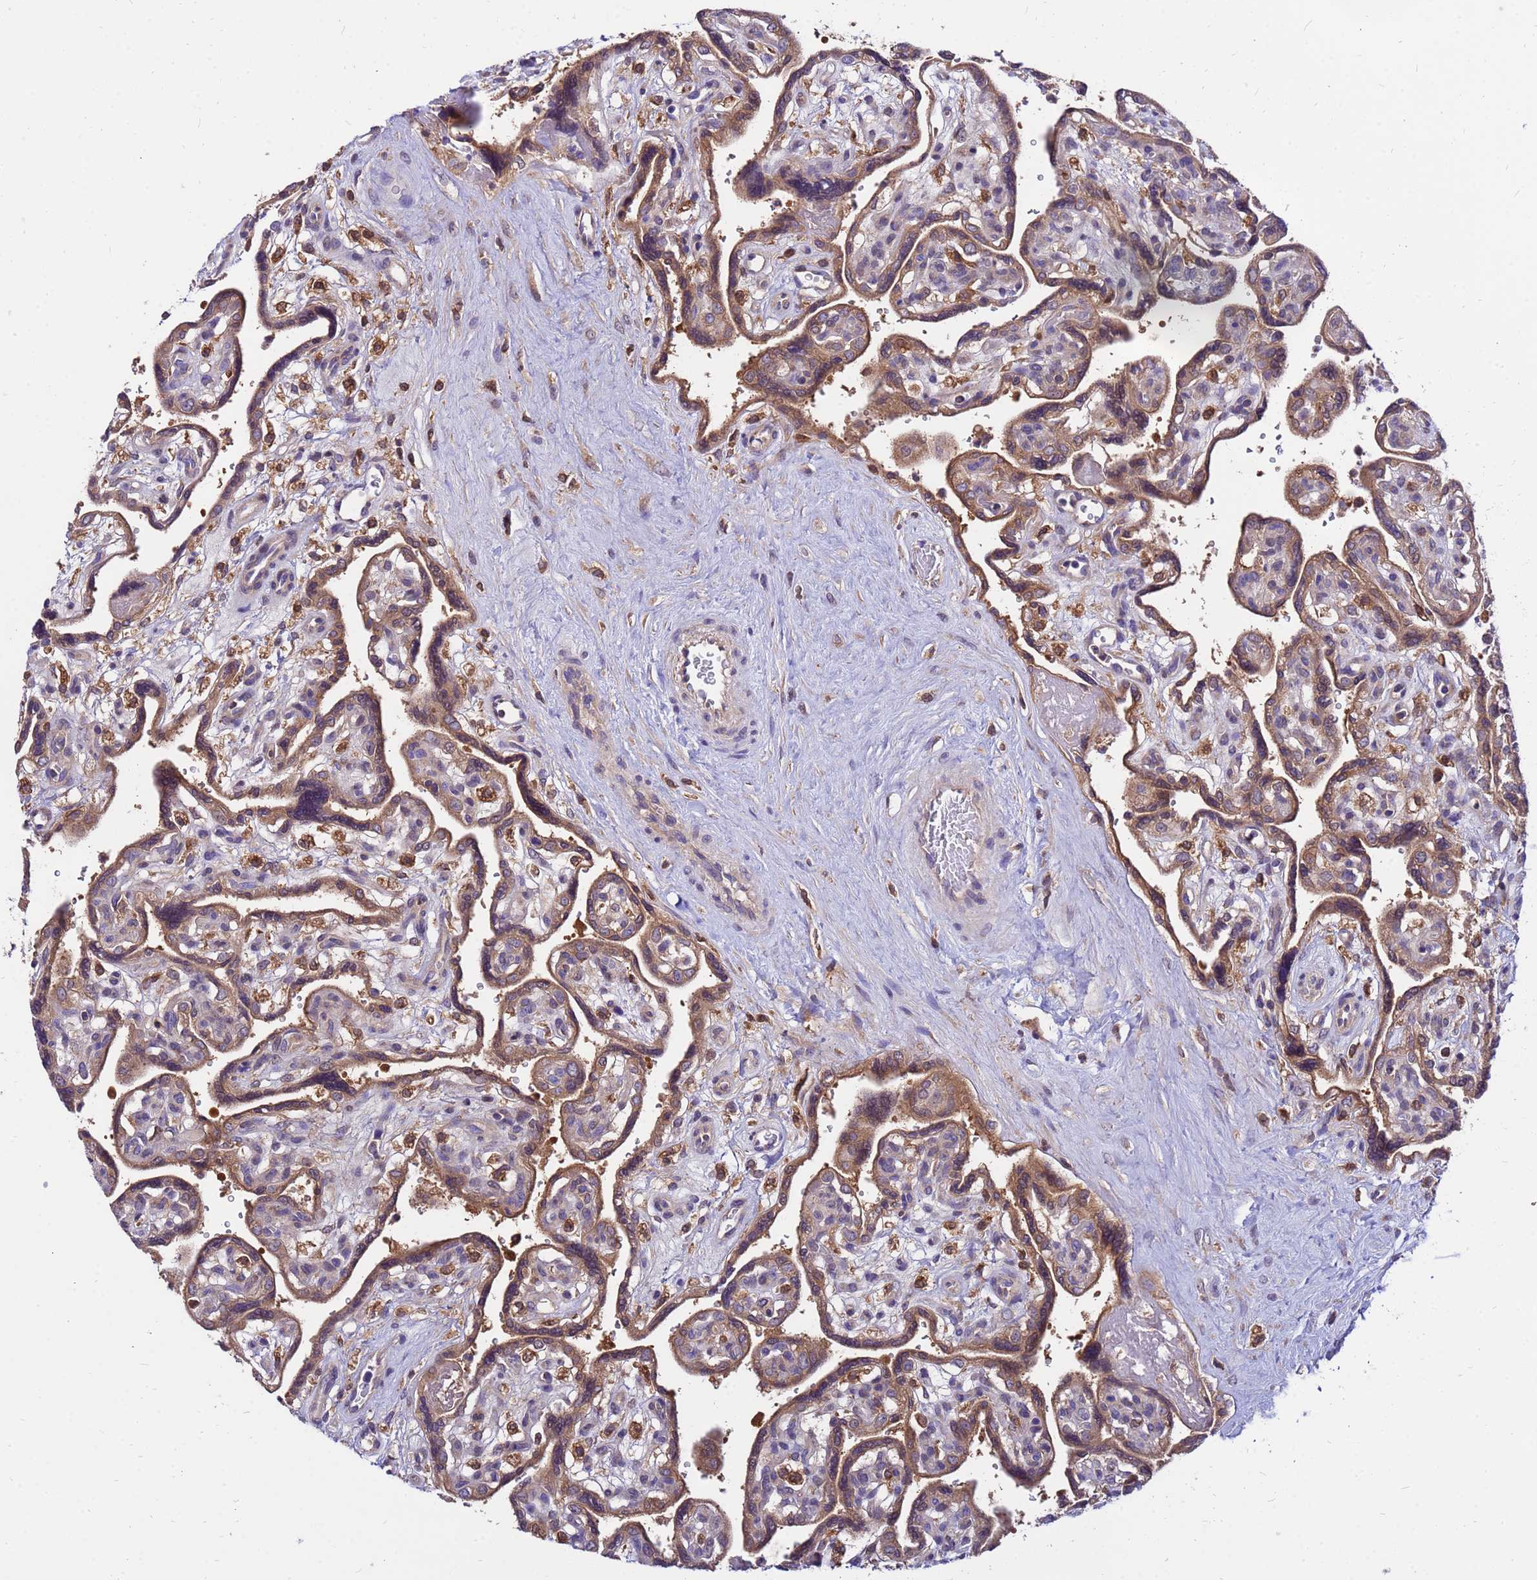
{"staining": {"intensity": "moderate", "quantity": ">75%", "location": "cytoplasmic/membranous"}, "tissue": "placenta", "cell_type": "Trophoblastic cells", "image_type": "normal", "snomed": [{"axis": "morphology", "description": "Normal tissue, NOS"}, {"axis": "topography", "description": "Placenta"}], "caption": "Immunohistochemistry (DAB (3,3'-diaminobenzidine)) staining of benign placenta exhibits moderate cytoplasmic/membranous protein positivity in about >75% of trophoblastic cells. The protein of interest is shown in brown color, while the nuclei are stained blue.", "gene": "GET3", "patient": {"sex": "female", "age": 39}}